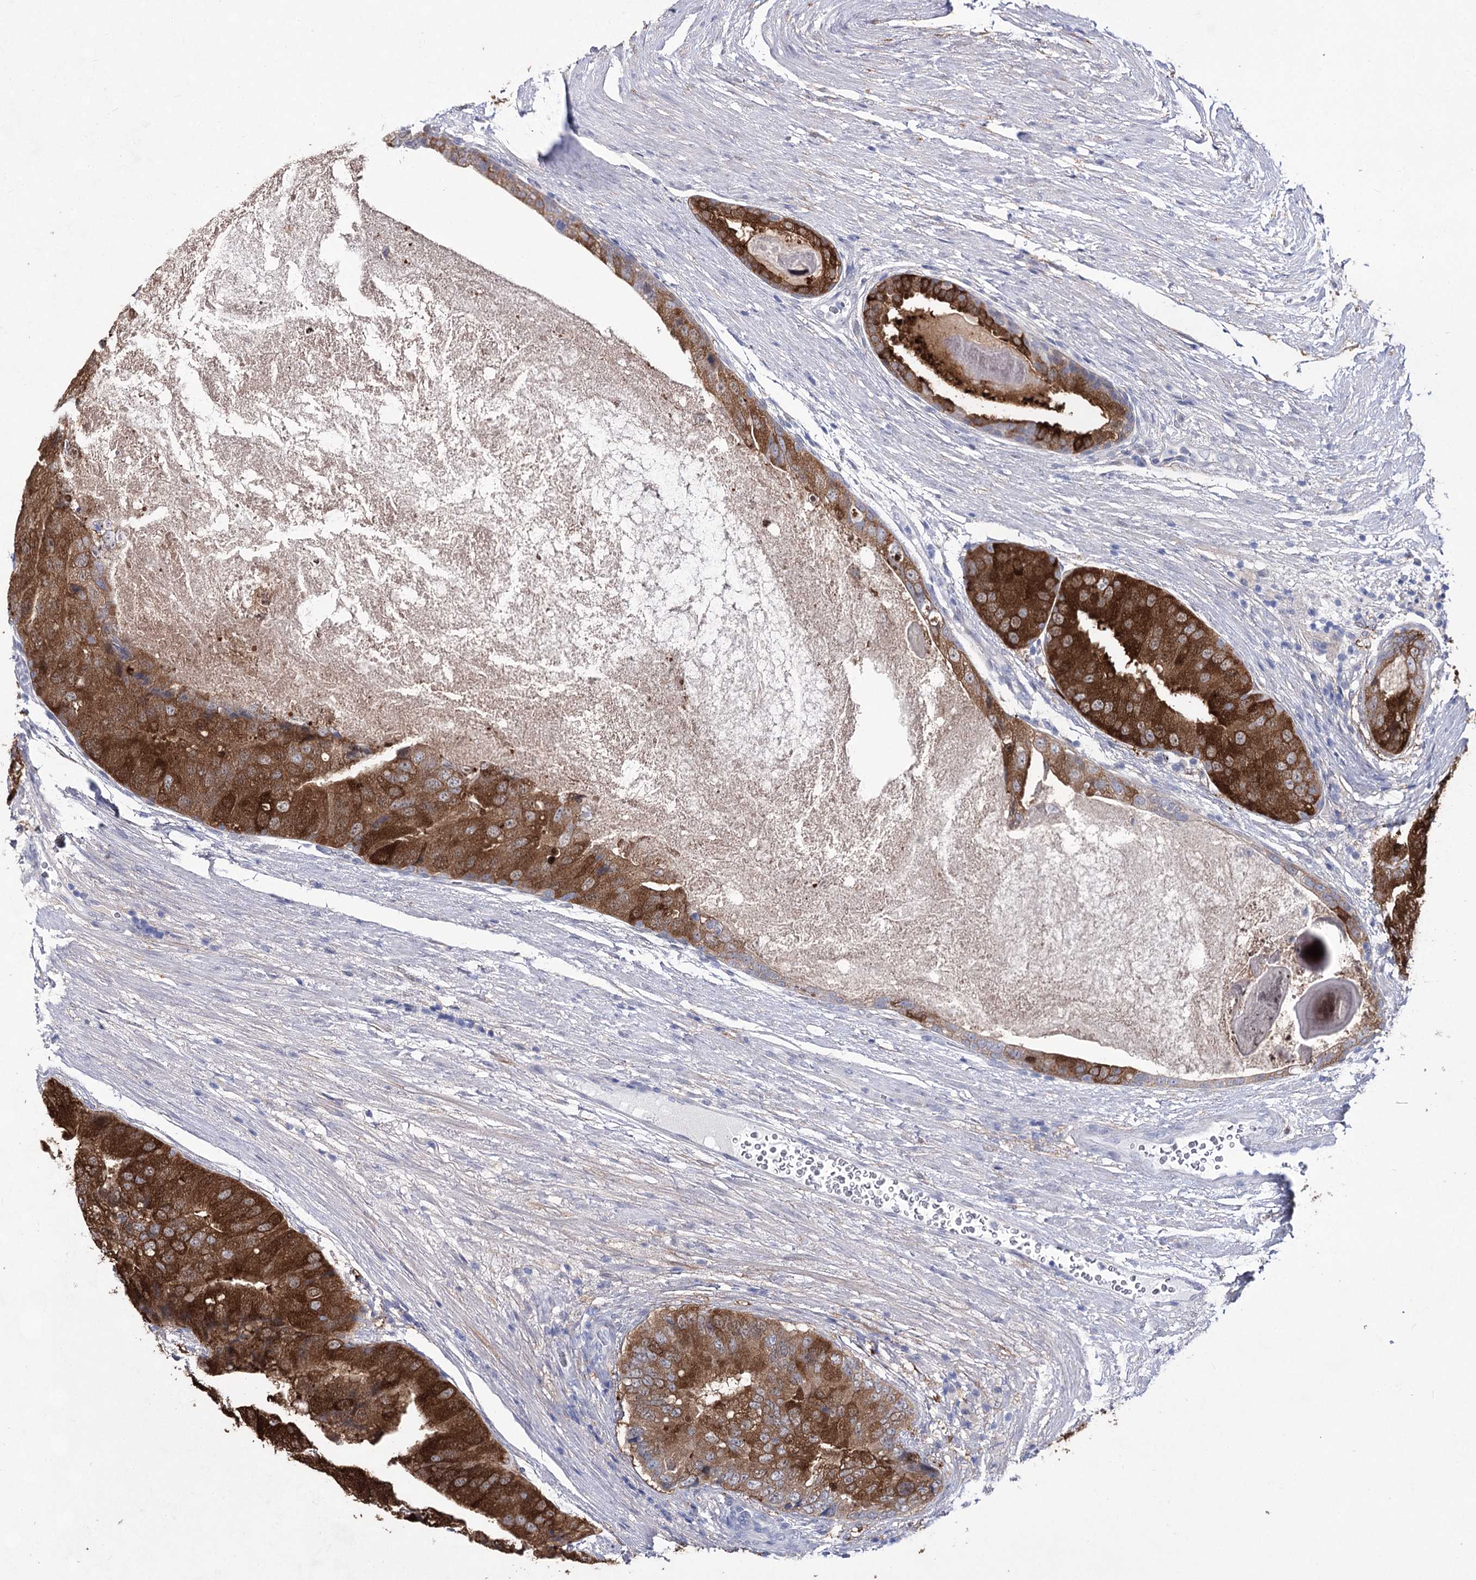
{"staining": {"intensity": "strong", "quantity": ">75%", "location": "cytoplasmic/membranous"}, "tissue": "prostate cancer", "cell_type": "Tumor cells", "image_type": "cancer", "snomed": [{"axis": "morphology", "description": "Adenocarcinoma, High grade"}, {"axis": "topography", "description": "Prostate"}], "caption": "This is a micrograph of immunohistochemistry (IHC) staining of high-grade adenocarcinoma (prostate), which shows strong expression in the cytoplasmic/membranous of tumor cells.", "gene": "UGDH", "patient": {"sex": "male", "age": 70}}